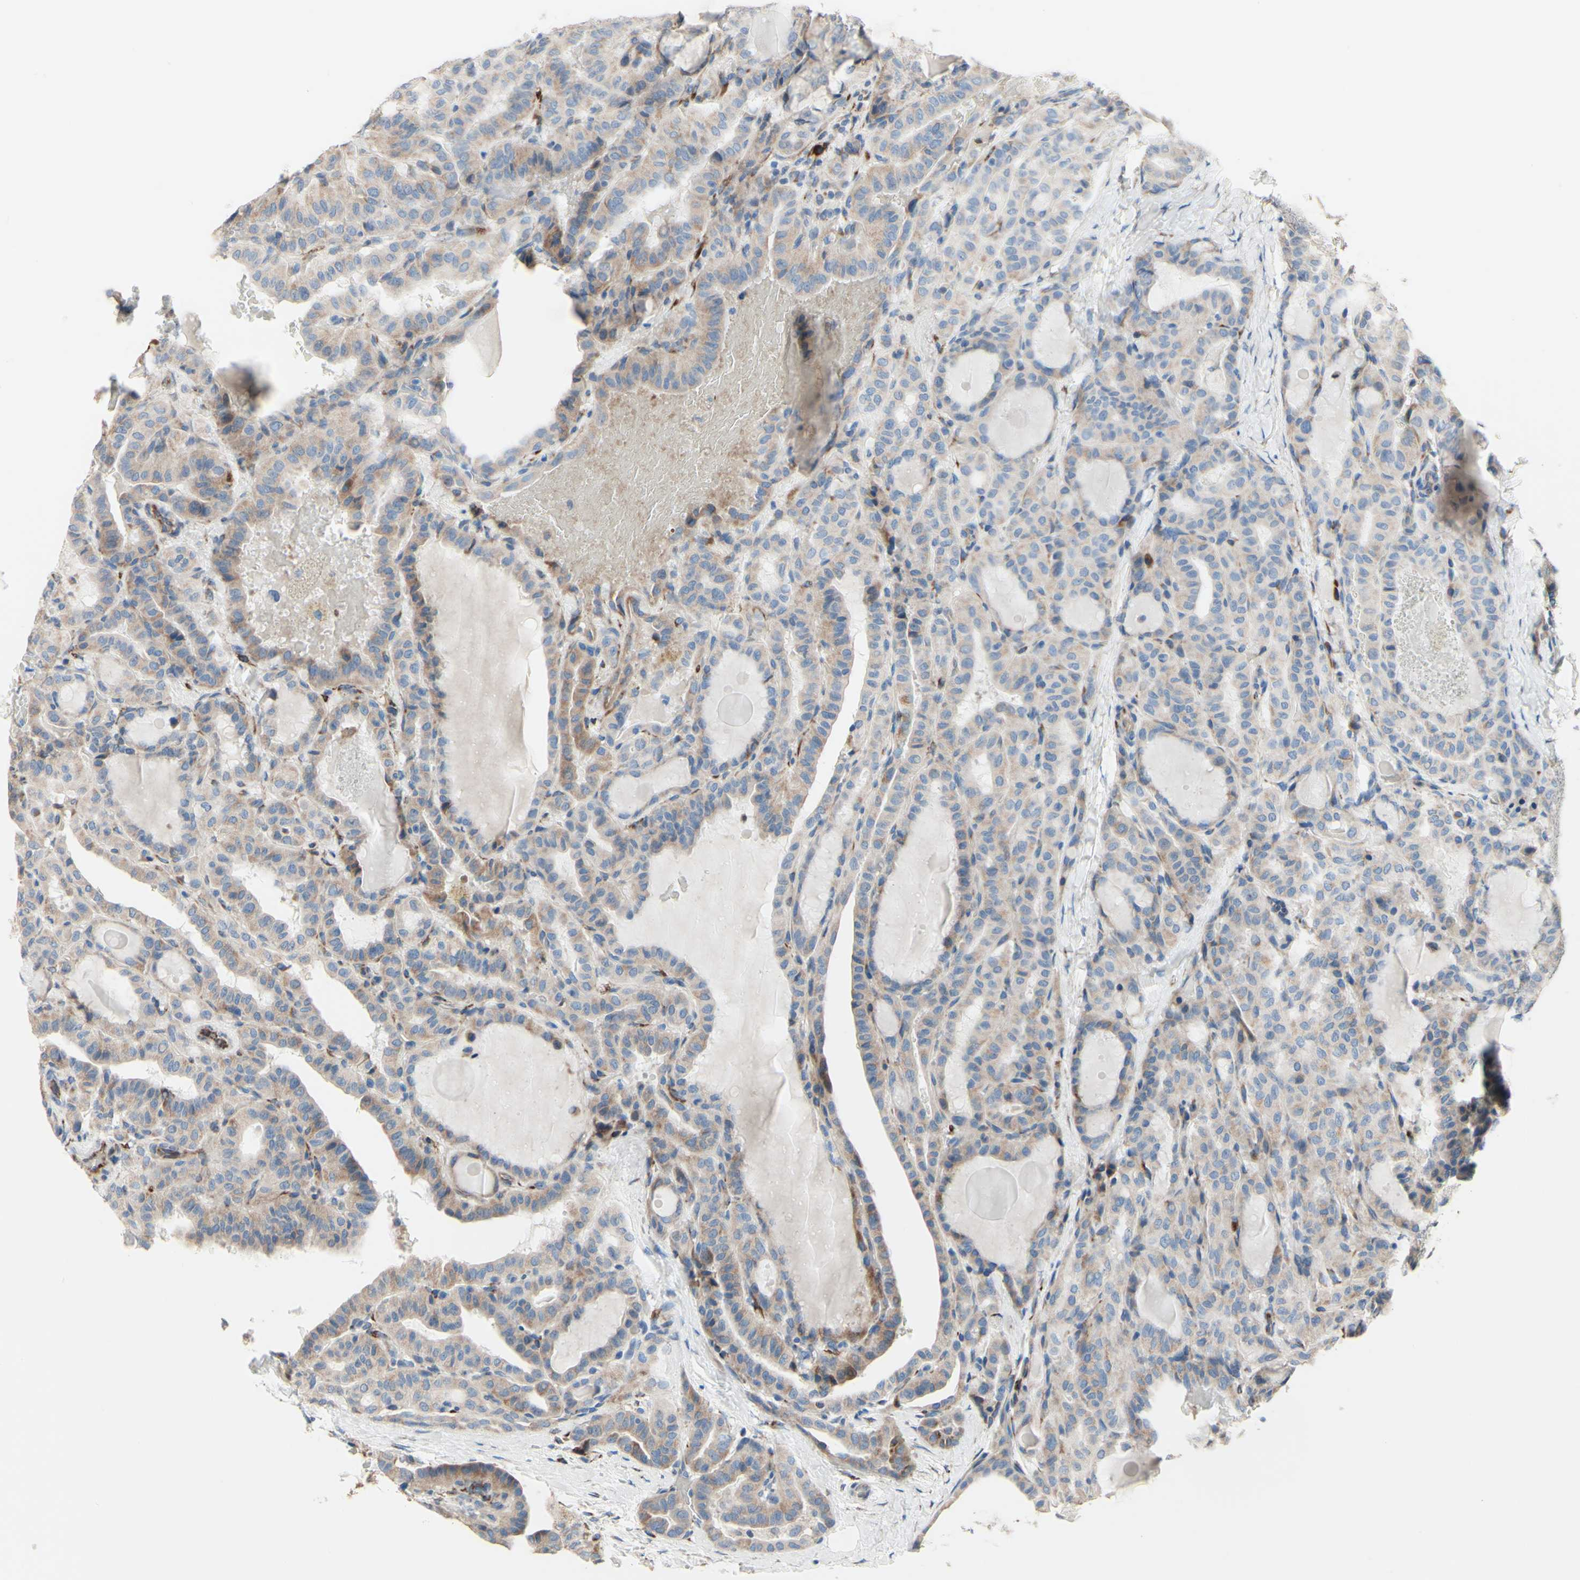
{"staining": {"intensity": "weak", "quantity": "25%-75%", "location": "cytoplasmic/membranous"}, "tissue": "thyroid cancer", "cell_type": "Tumor cells", "image_type": "cancer", "snomed": [{"axis": "morphology", "description": "Papillary adenocarcinoma, NOS"}, {"axis": "topography", "description": "Thyroid gland"}], "caption": "Immunohistochemistry (IHC) of human thyroid cancer (papillary adenocarcinoma) demonstrates low levels of weak cytoplasmic/membranous staining in about 25%-75% of tumor cells. (brown staining indicates protein expression, while blue staining denotes nuclei).", "gene": "AGPAT5", "patient": {"sex": "male", "age": 77}}